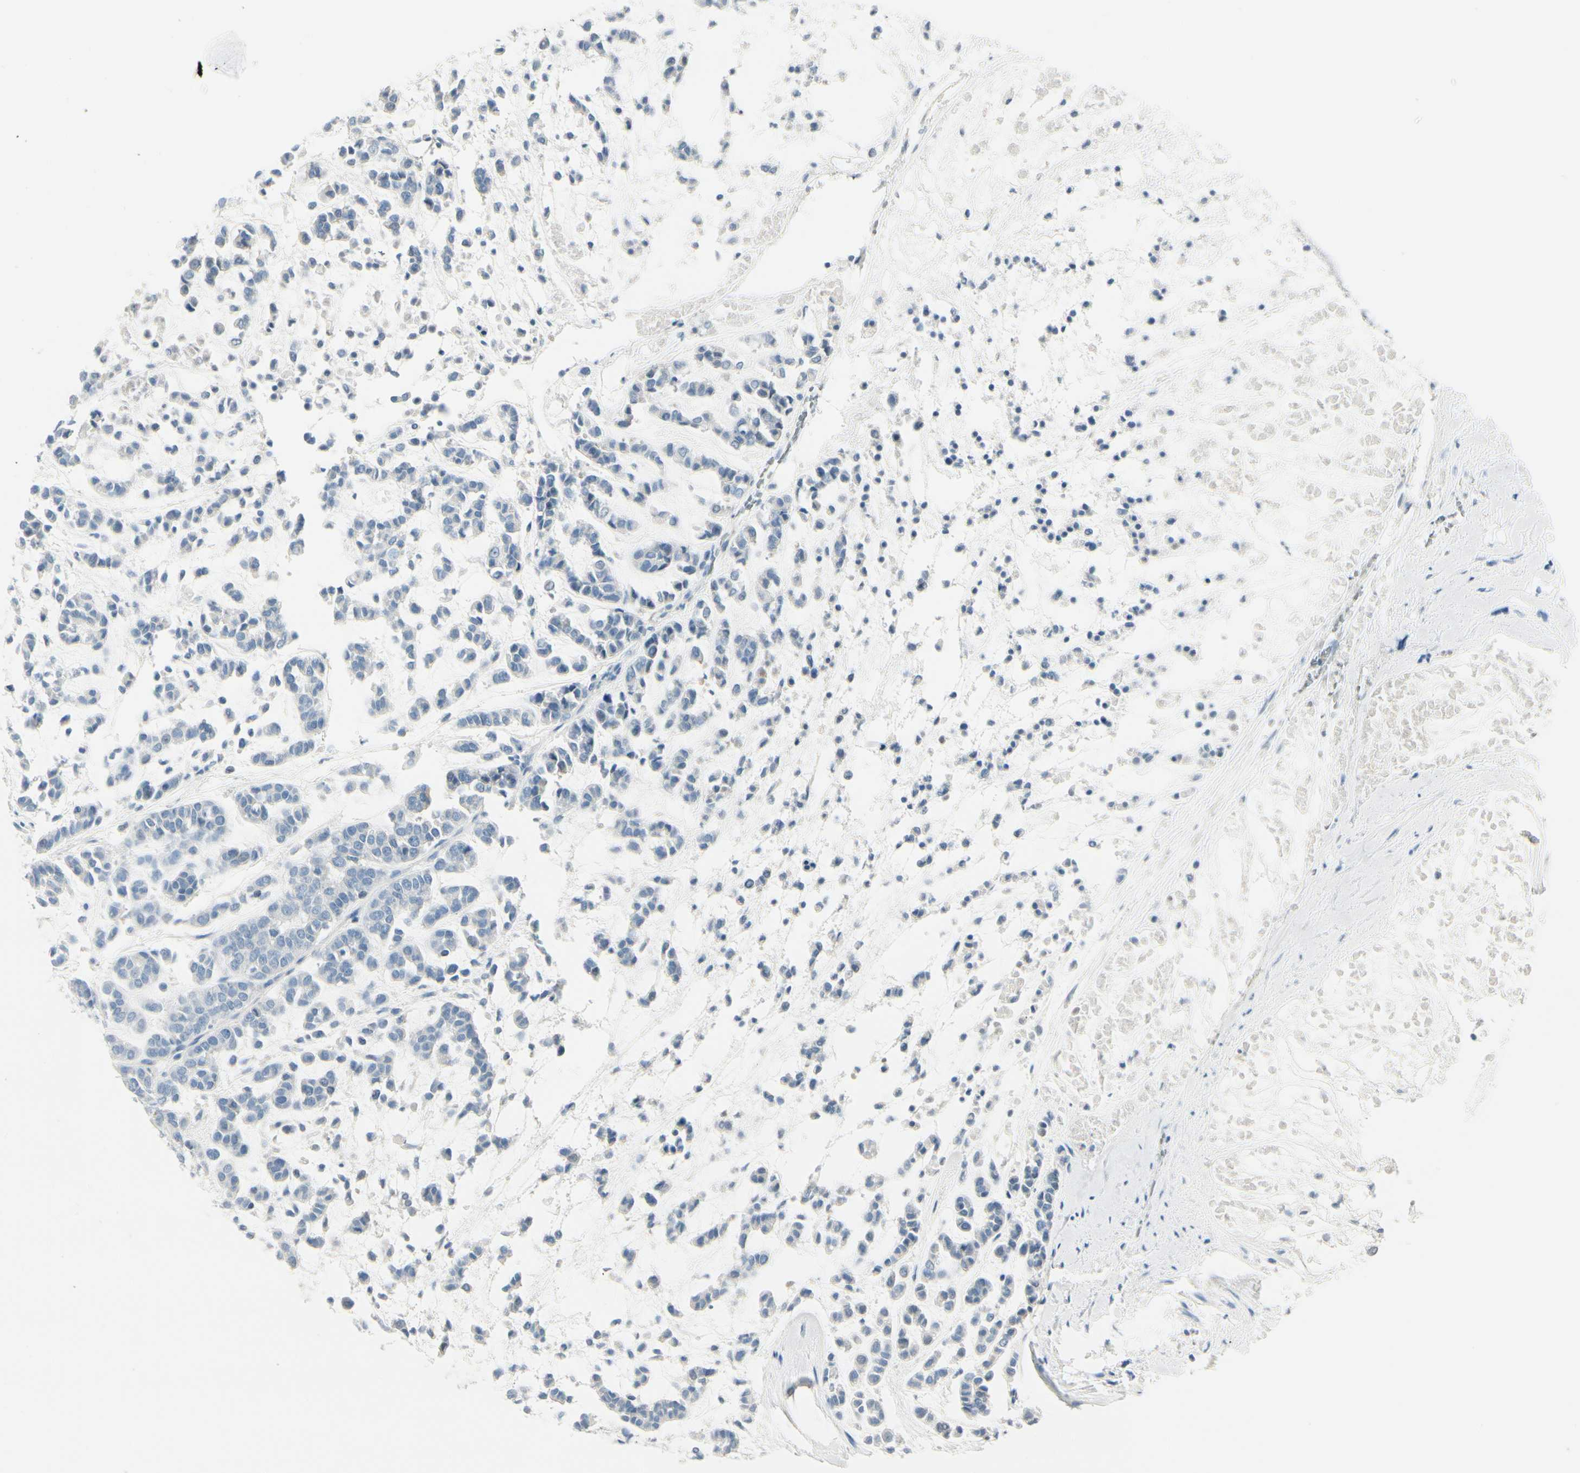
{"staining": {"intensity": "negative", "quantity": "none", "location": "none"}, "tissue": "head and neck cancer", "cell_type": "Tumor cells", "image_type": "cancer", "snomed": [{"axis": "morphology", "description": "Adenocarcinoma, NOS"}, {"axis": "morphology", "description": "Adenoma, NOS"}, {"axis": "topography", "description": "Head-Neck"}], "caption": "Tumor cells show no significant positivity in adenoma (head and neck).", "gene": "CDHR5", "patient": {"sex": "female", "age": 55}}